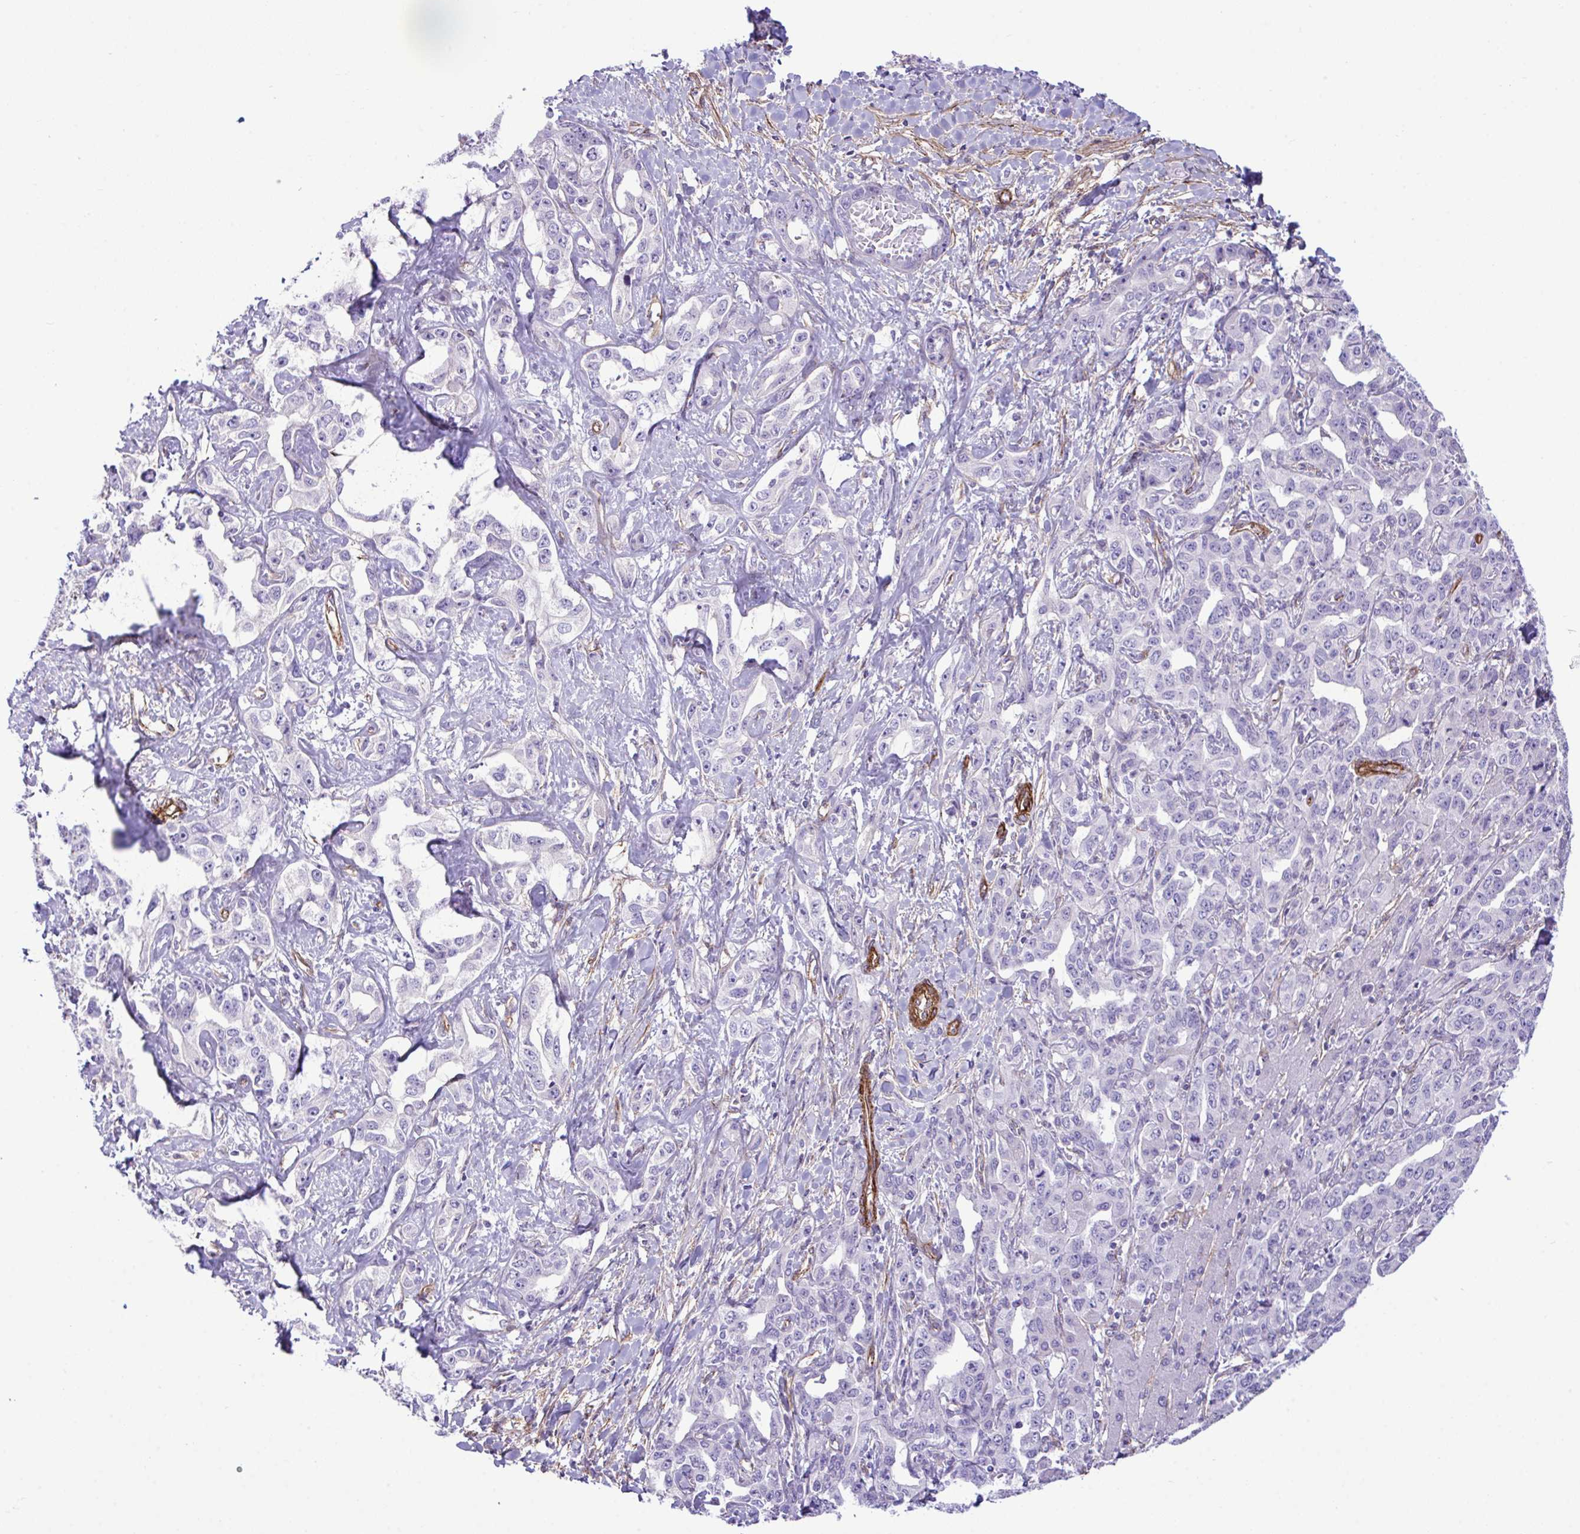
{"staining": {"intensity": "negative", "quantity": "none", "location": "none"}, "tissue": "liver cancer", "cell_type": "Tumor cells", "image_type": "cancer", "snomed": [{"axis": "morphology", "description": "Cholangiocarcinoma"}, {"axis": "topography", "description": "Liver"}], "caption": "Tumor cells are negative for brown protein staining in liver cholangiocarcinoma.", "gene": "SYNPO2L", "patient": {"sex": "male", "age": 59}}